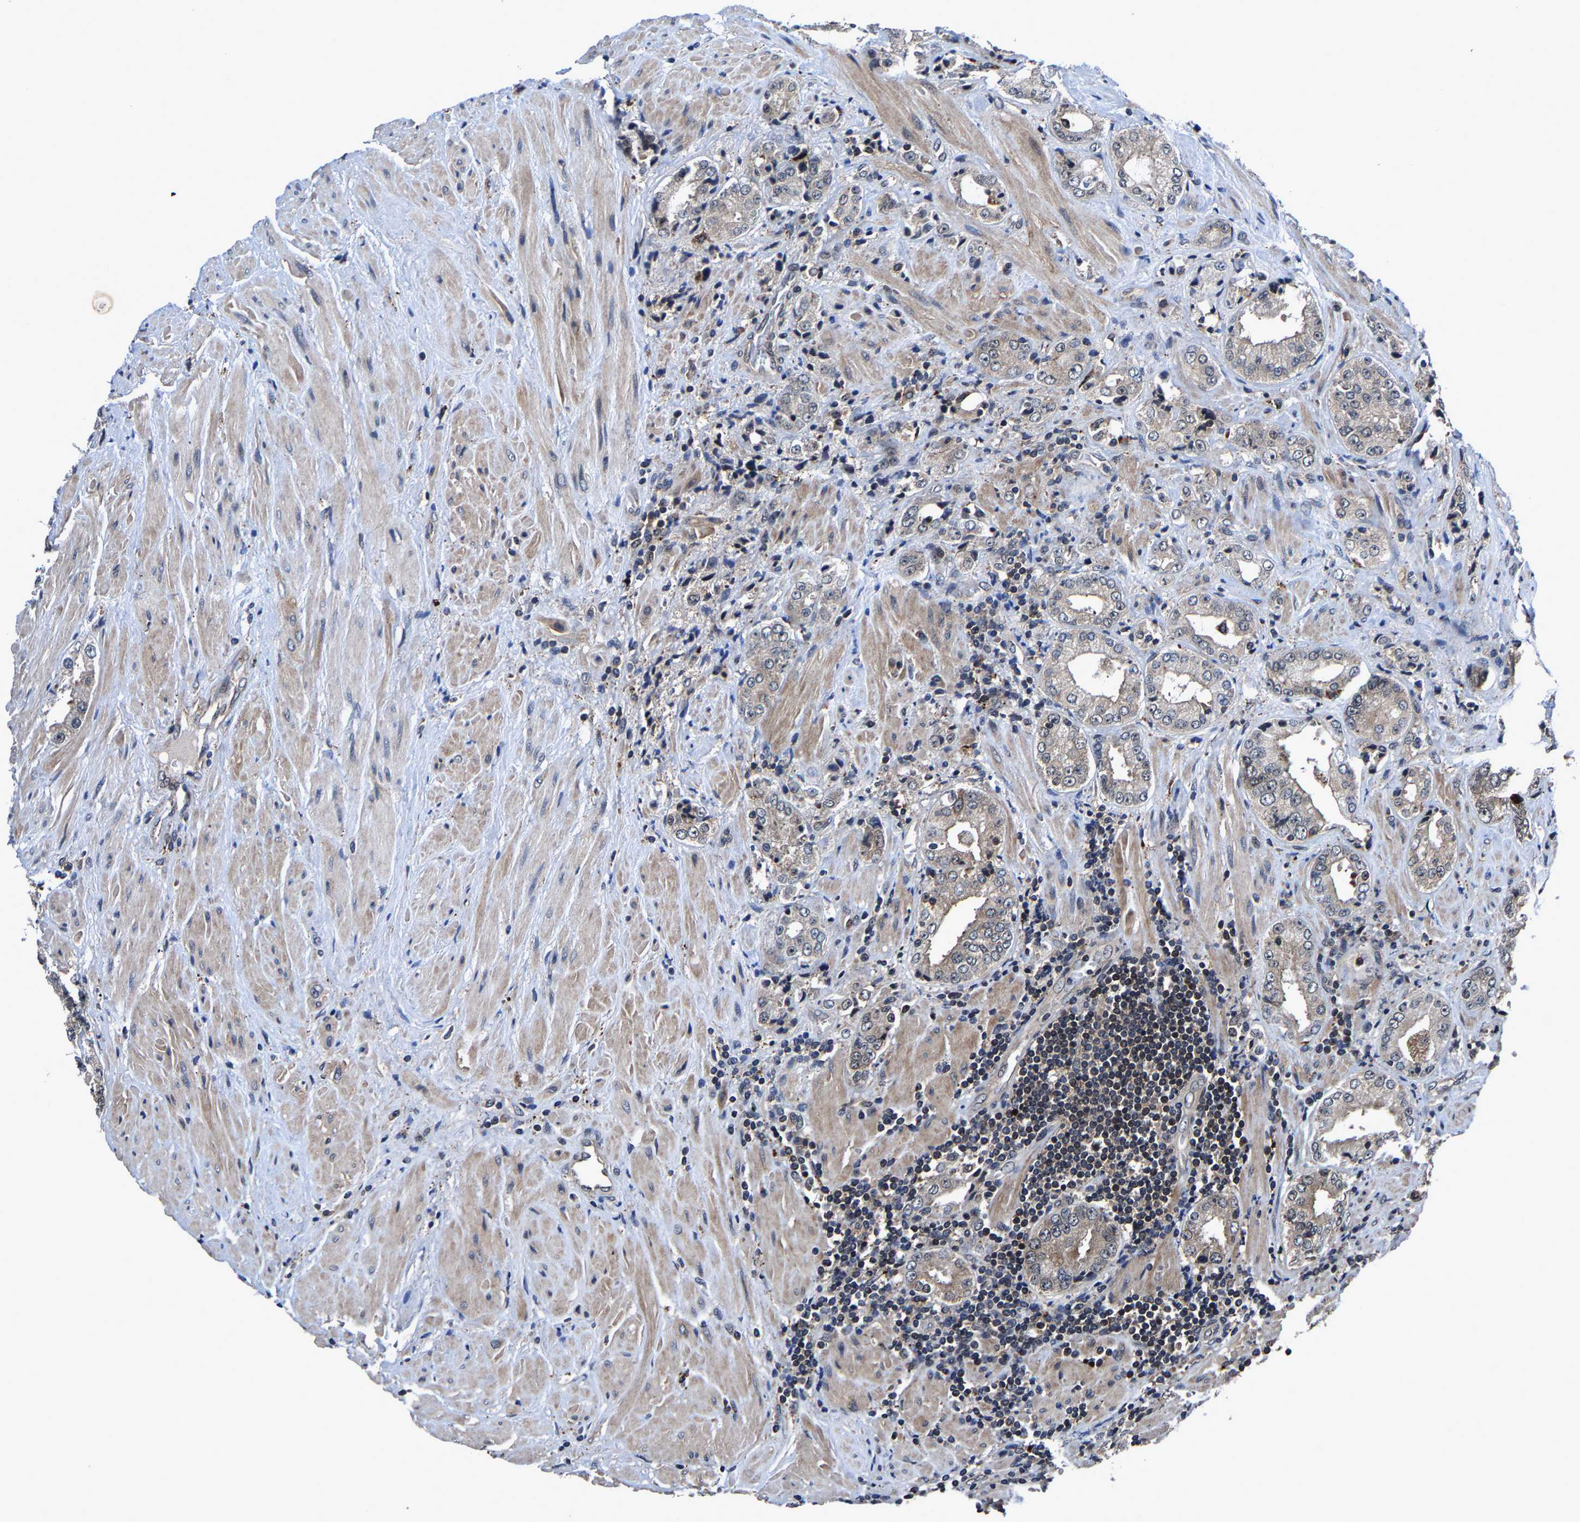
{"staining": {"intensity": "negative", "quantity": "none", "location": "none"}, "tissue": "prostate cancer", "cell_type": "Tumor cells", "image_type": "cancer", "snomed": [{"axis": "morphology", "description": "Adenocarcinoma, High grade"}, {"axis": "topography", "description": "Prostate"}], "caption": "DAB (3,3'-diaminobenzidine) immunohistochemical staining of human prostate cancer reveals no significant positivity in tumor cells.", "gene": "ZCCHC7", "patient": {"sex": "male", "age": 61}}